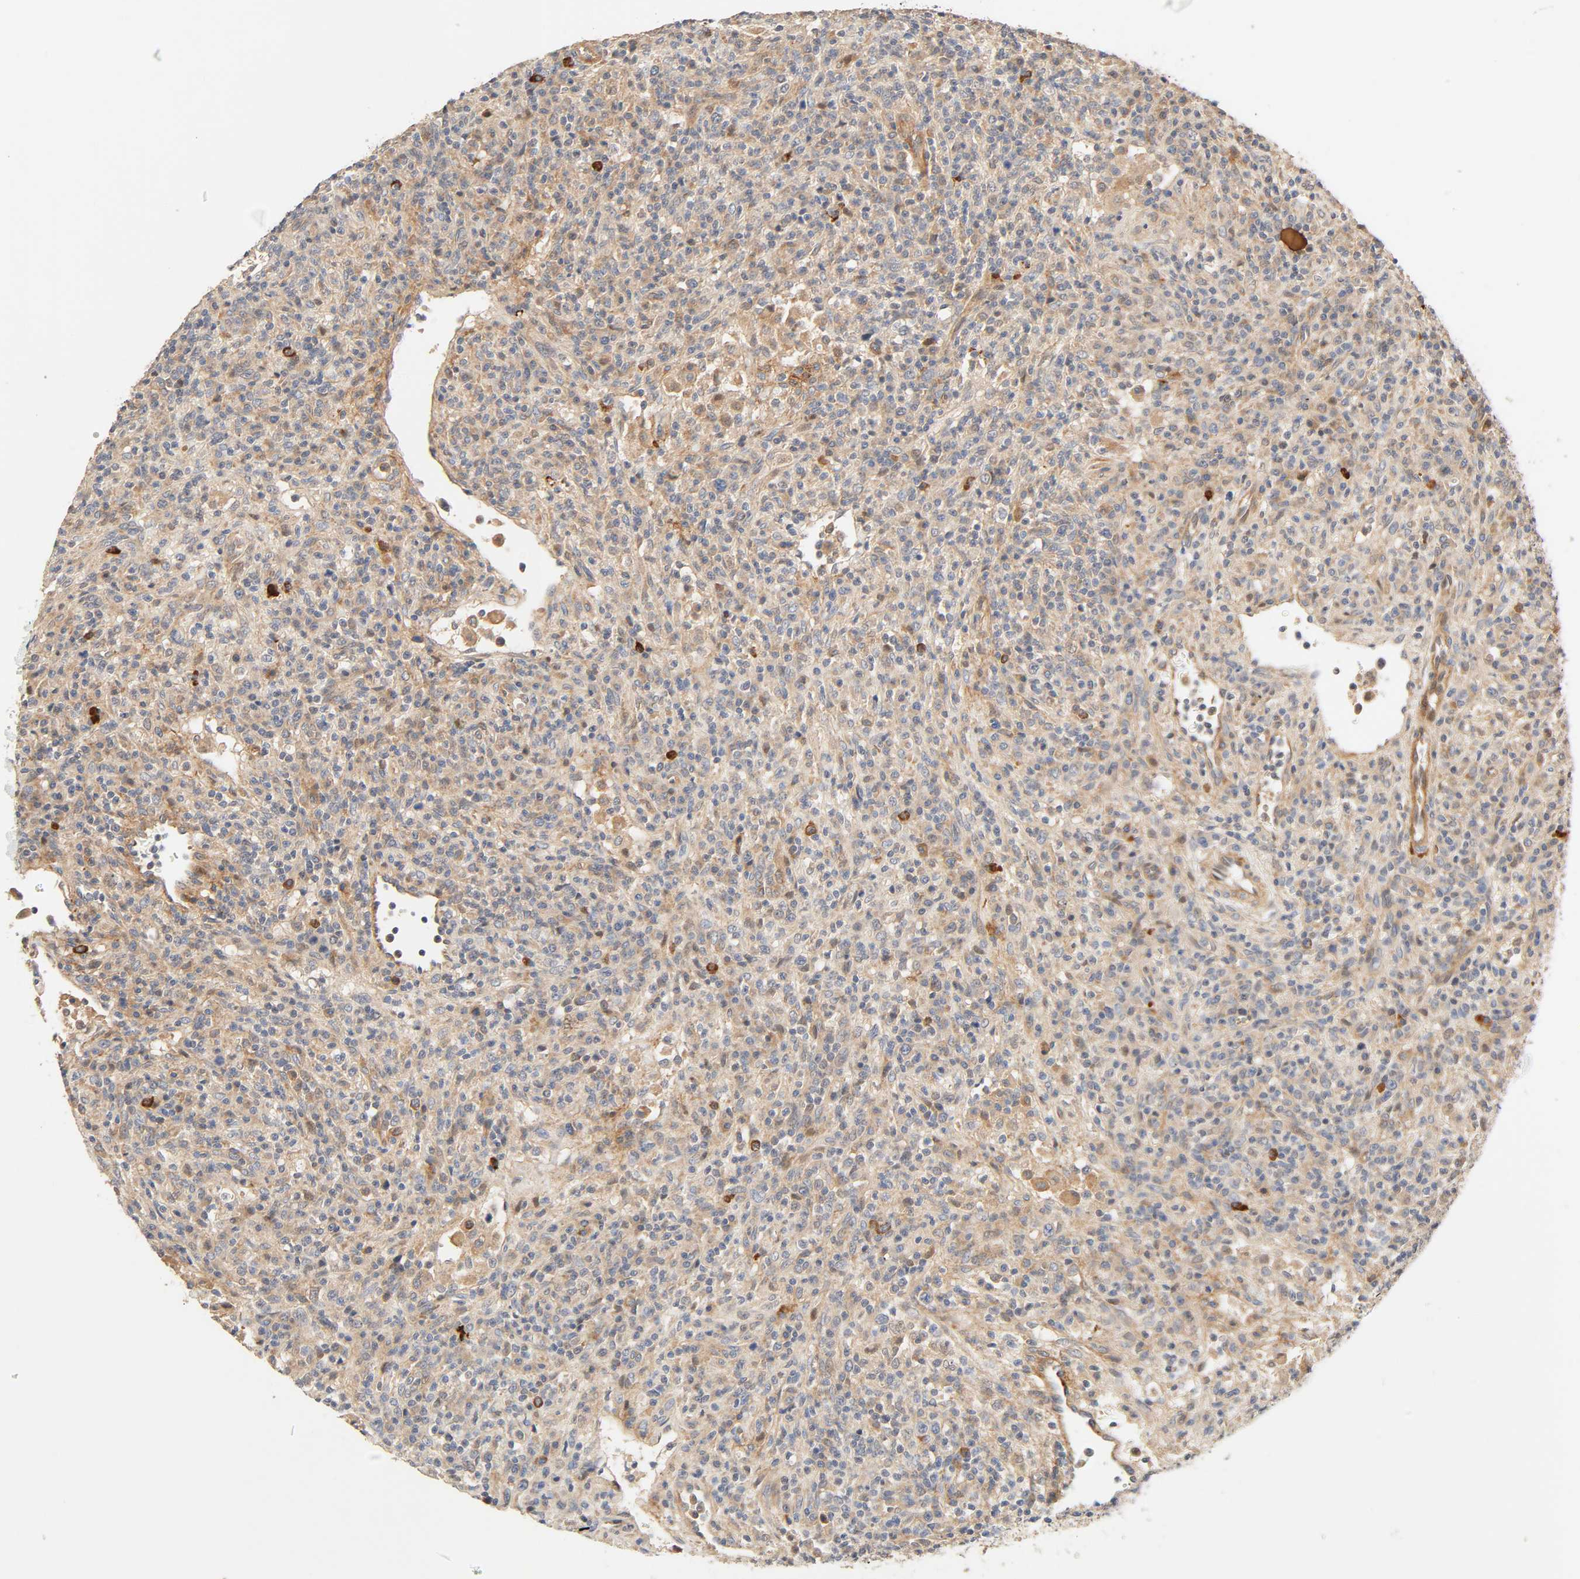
{"staining": {"intensity": "moderate", "quantity": ">75%", "location": "cytoplasmic/membranous"}, "tissue": "lymphoma", "cell_type": "Tumor cells", "image_type": "cancer", "snomed": [{"axis": "morphology", "description": "Hodgkin's disease, NOS"}, {"axis": "topography", "description": "Lymph node"}], "caption": "Immunohistochemical staining of lymphoma exhibits moderate cytoplasmic/membranous protein staining in about >75% of tumor cells.", "gene": "CACNA1G", "patient": {"sex": "male", "age": 65}}